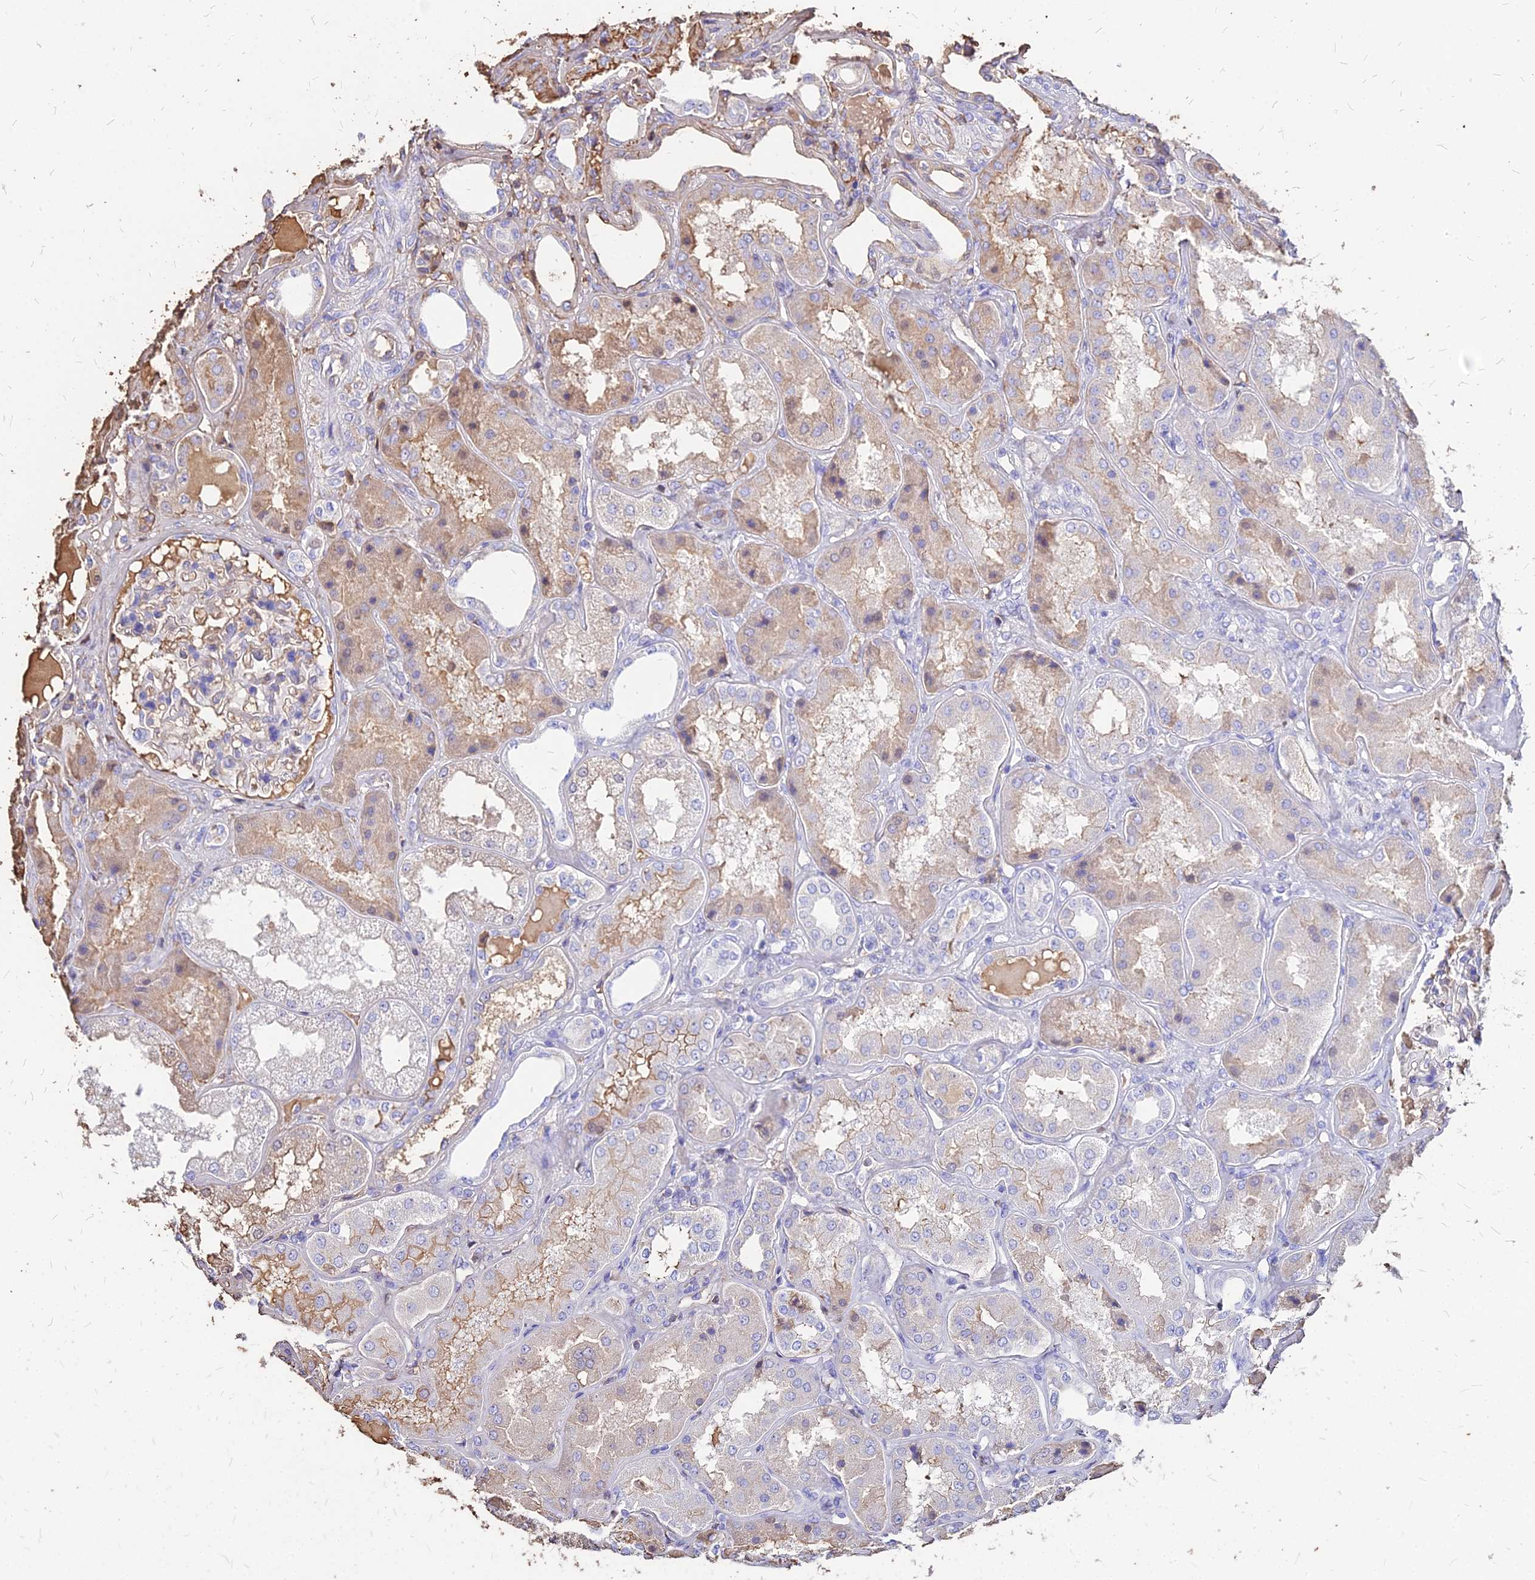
{"staining": {"intensity": "weak", "quantity": "<25%", "location": "cytoplasmic/membranous"}, "tissue": "kidney", "cell_type": "Cells in glomeruli", "image_type": "normal", "snomed": [{"axis": "morphology", "description": "Normal tissue, NOS"}, {"axis": "topography", "description": "Kidney"}], "caption": "IHC of normal kidney shows no expression in cells in glomeruli. Nuclei are stained in blue.", "gene": "NME5", "patient": {"sex": "female", "age": 56}}